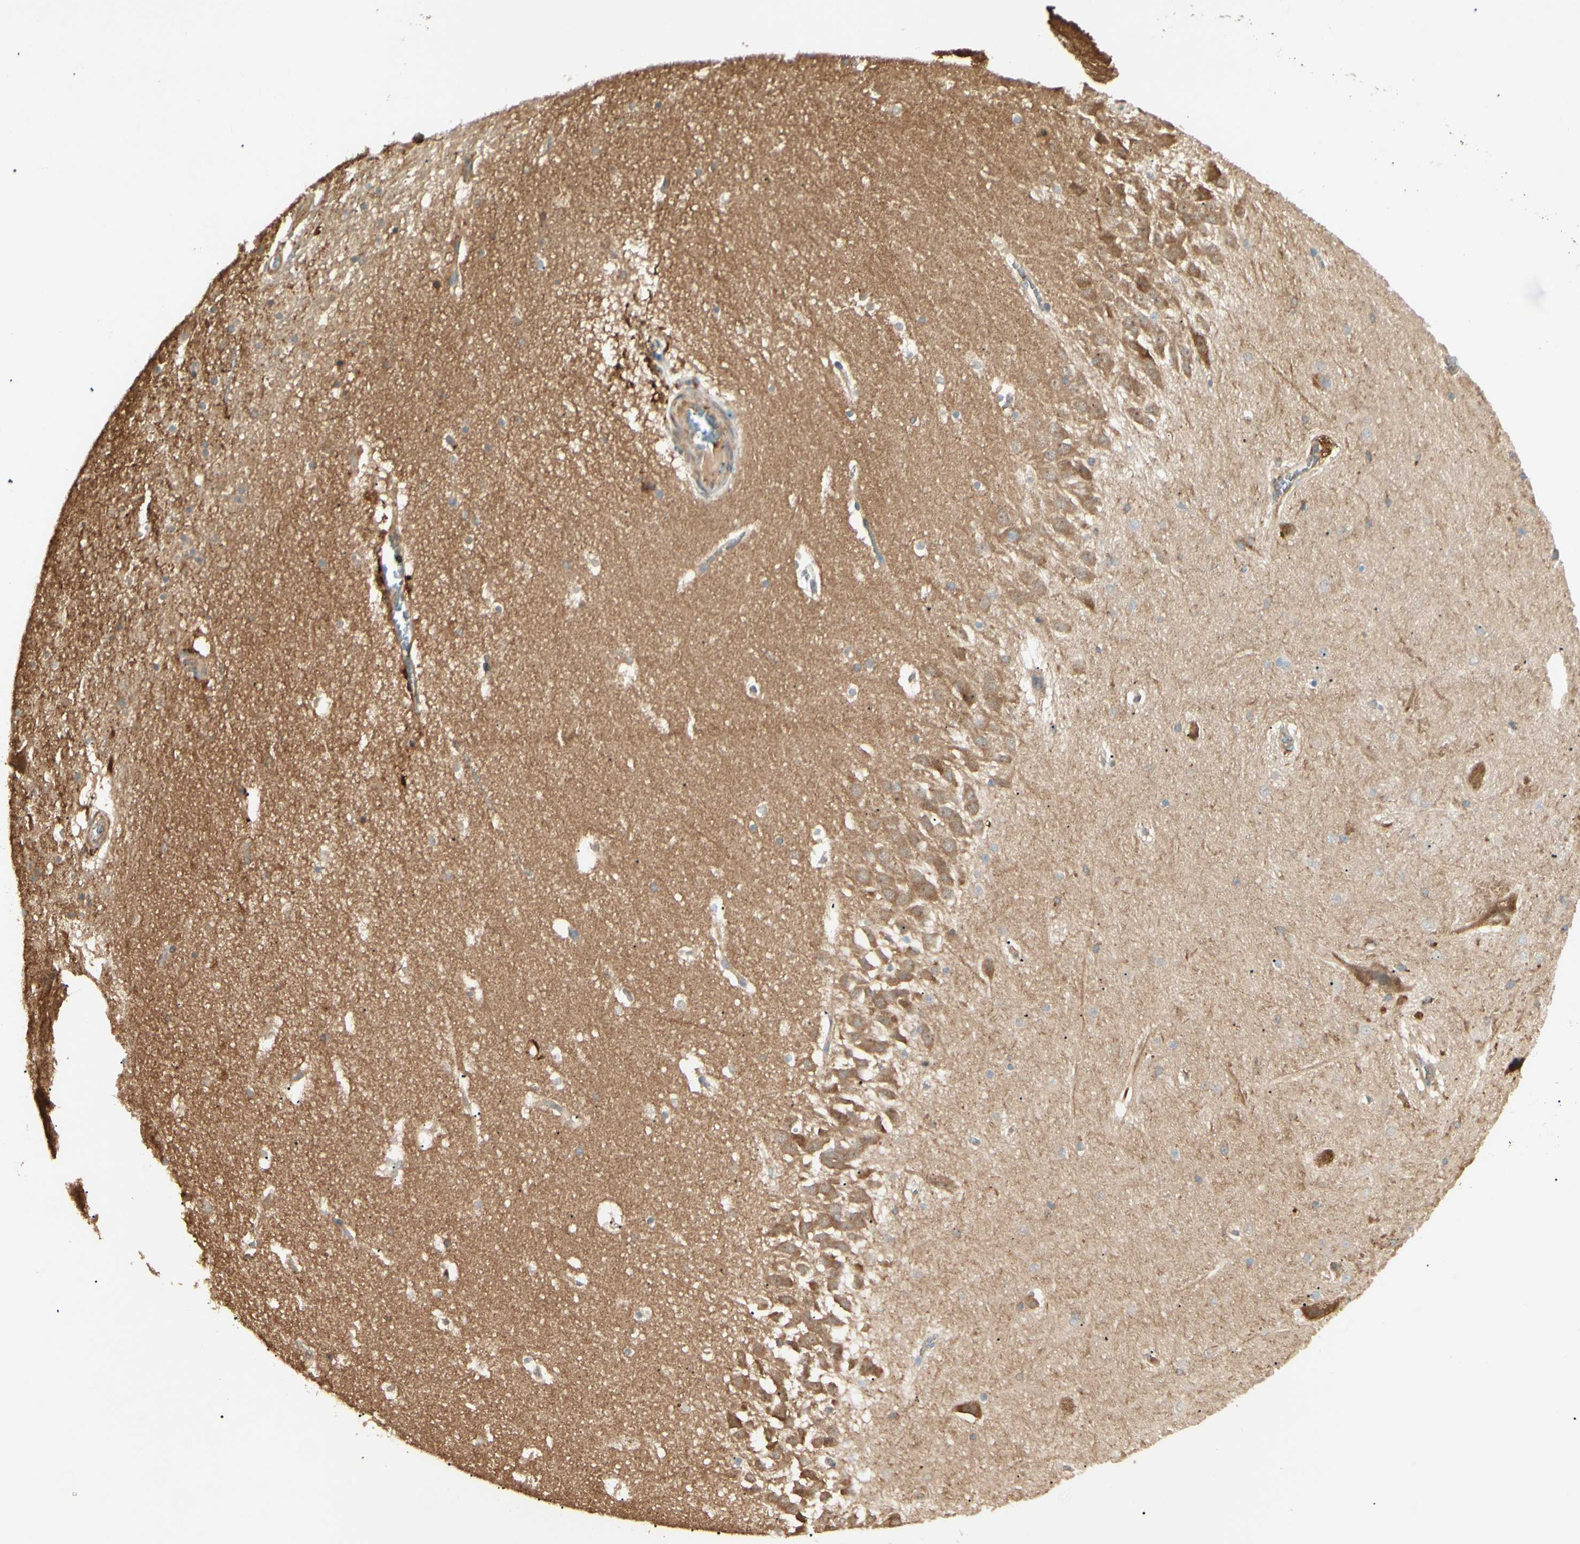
{"staining": {"intensity": "weak", "quantity": ">75%", "location": "cytoplasmic/membranous"}, "tissue": "hippocampus", "cell_type": "Glial cells", "image_type": "normal", "snomed": [{"axis": "morphology", "description": "Normal tissue, NOS"}, {"axis": "topography", "description": "Hippocampus"}], "caption": "Glial cells show low levels of weak cytoplasmic/membranous staining in approximately >75% of cells in unremarkable human hippocampus.", "gene": "ARPC2", "patient": {"sex": "male", "age": 45}}